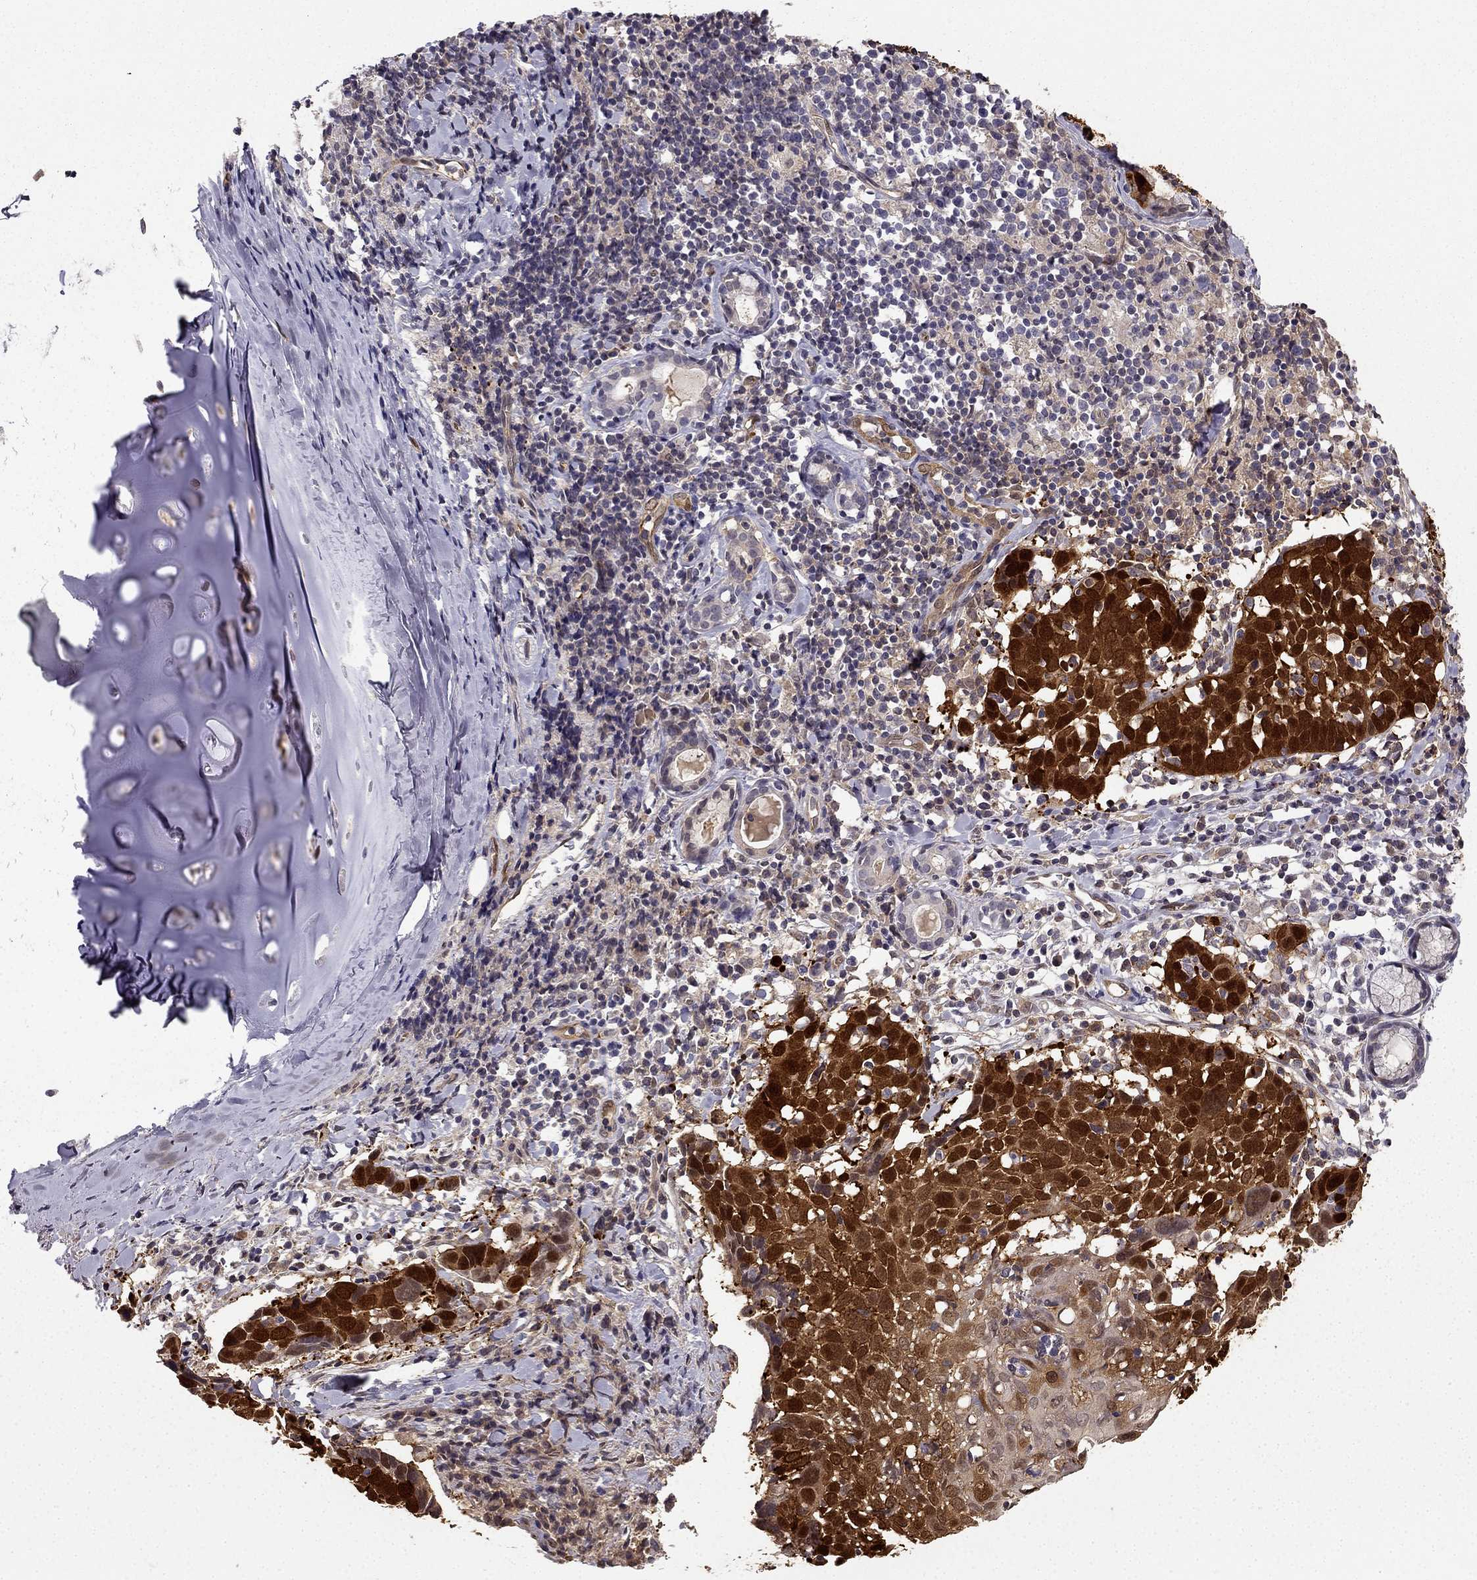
{"staining": {"intensity": "strong", "quantity": ">75%", "location": "cytoplasmic/membranous"}, "tissue": "lung cancer", "cell_type": "Tumor cells", "image_type": "cancer", "snomed": [{"axis": "morphology", "description": "Squamous cell carcinoma, NOS"}, {"axis": "topography", "description": "Lung"}], "caption": "Strong cytoplasmic/membranous staining is appreciated in about >75% of tumor cells in lung cancer (squamous cell carcinoma).", "gene": "NQO1", "patient": {"sex": "male", "age": 57}}